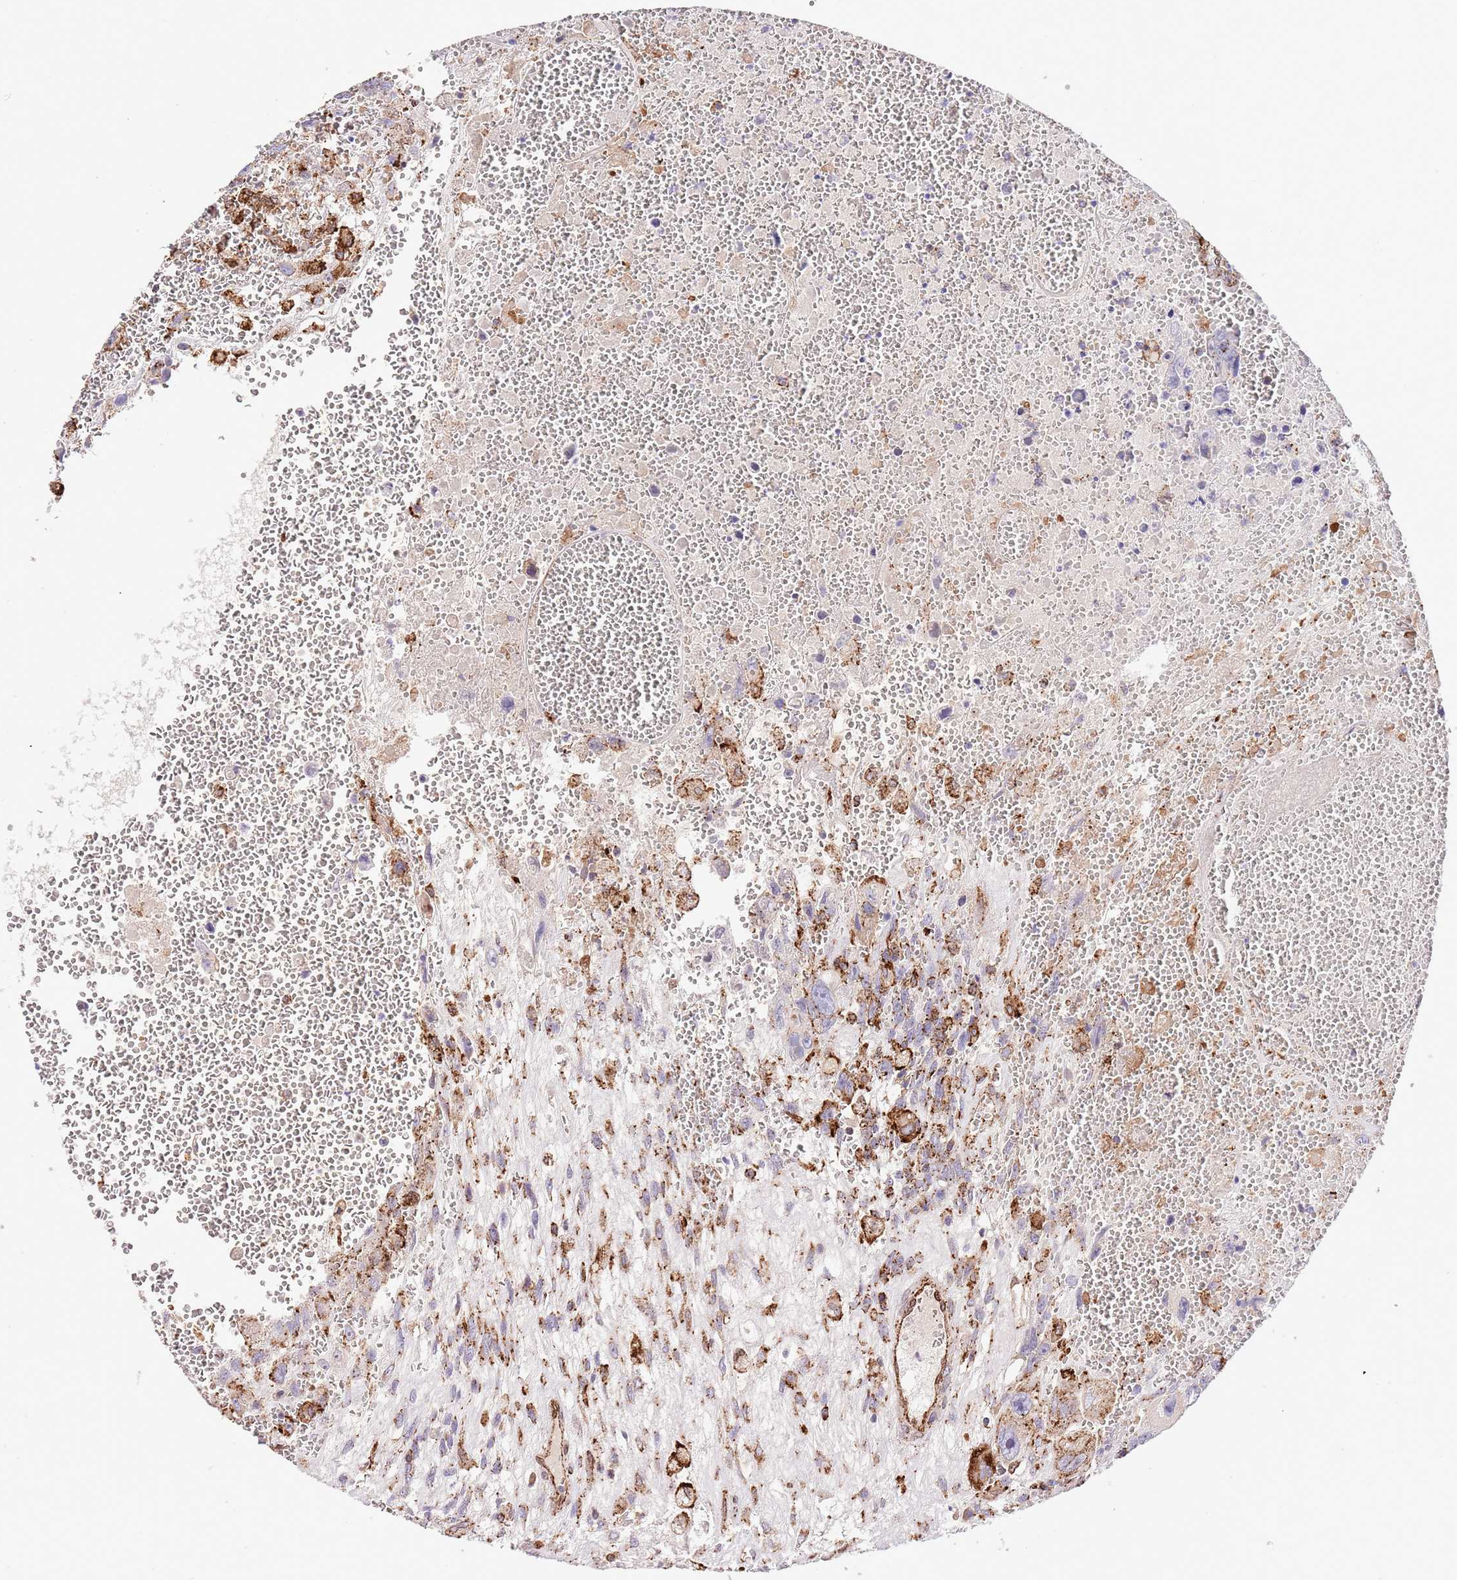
{"staining": {"intensity": "strong", "quantity": "<25%", "location": "cytoplasmic/membranous"}, "tissue": "testis cancer", "cell_type": "Tumor cells", "image_type": "cancer", "snomed": [{"axis": "morphology", "description": "Carcinoma, Embryonal, NOS"}, {"axis": "topography", "description": "Testis"}], "caption": "Strong cytoplasmic/membranous protein staining is identified in about <25% of tumor cells in embryonal carcinoma (testis).", "gene": "ABHD17A", "patient": {"sex": "male", "age": 28}}